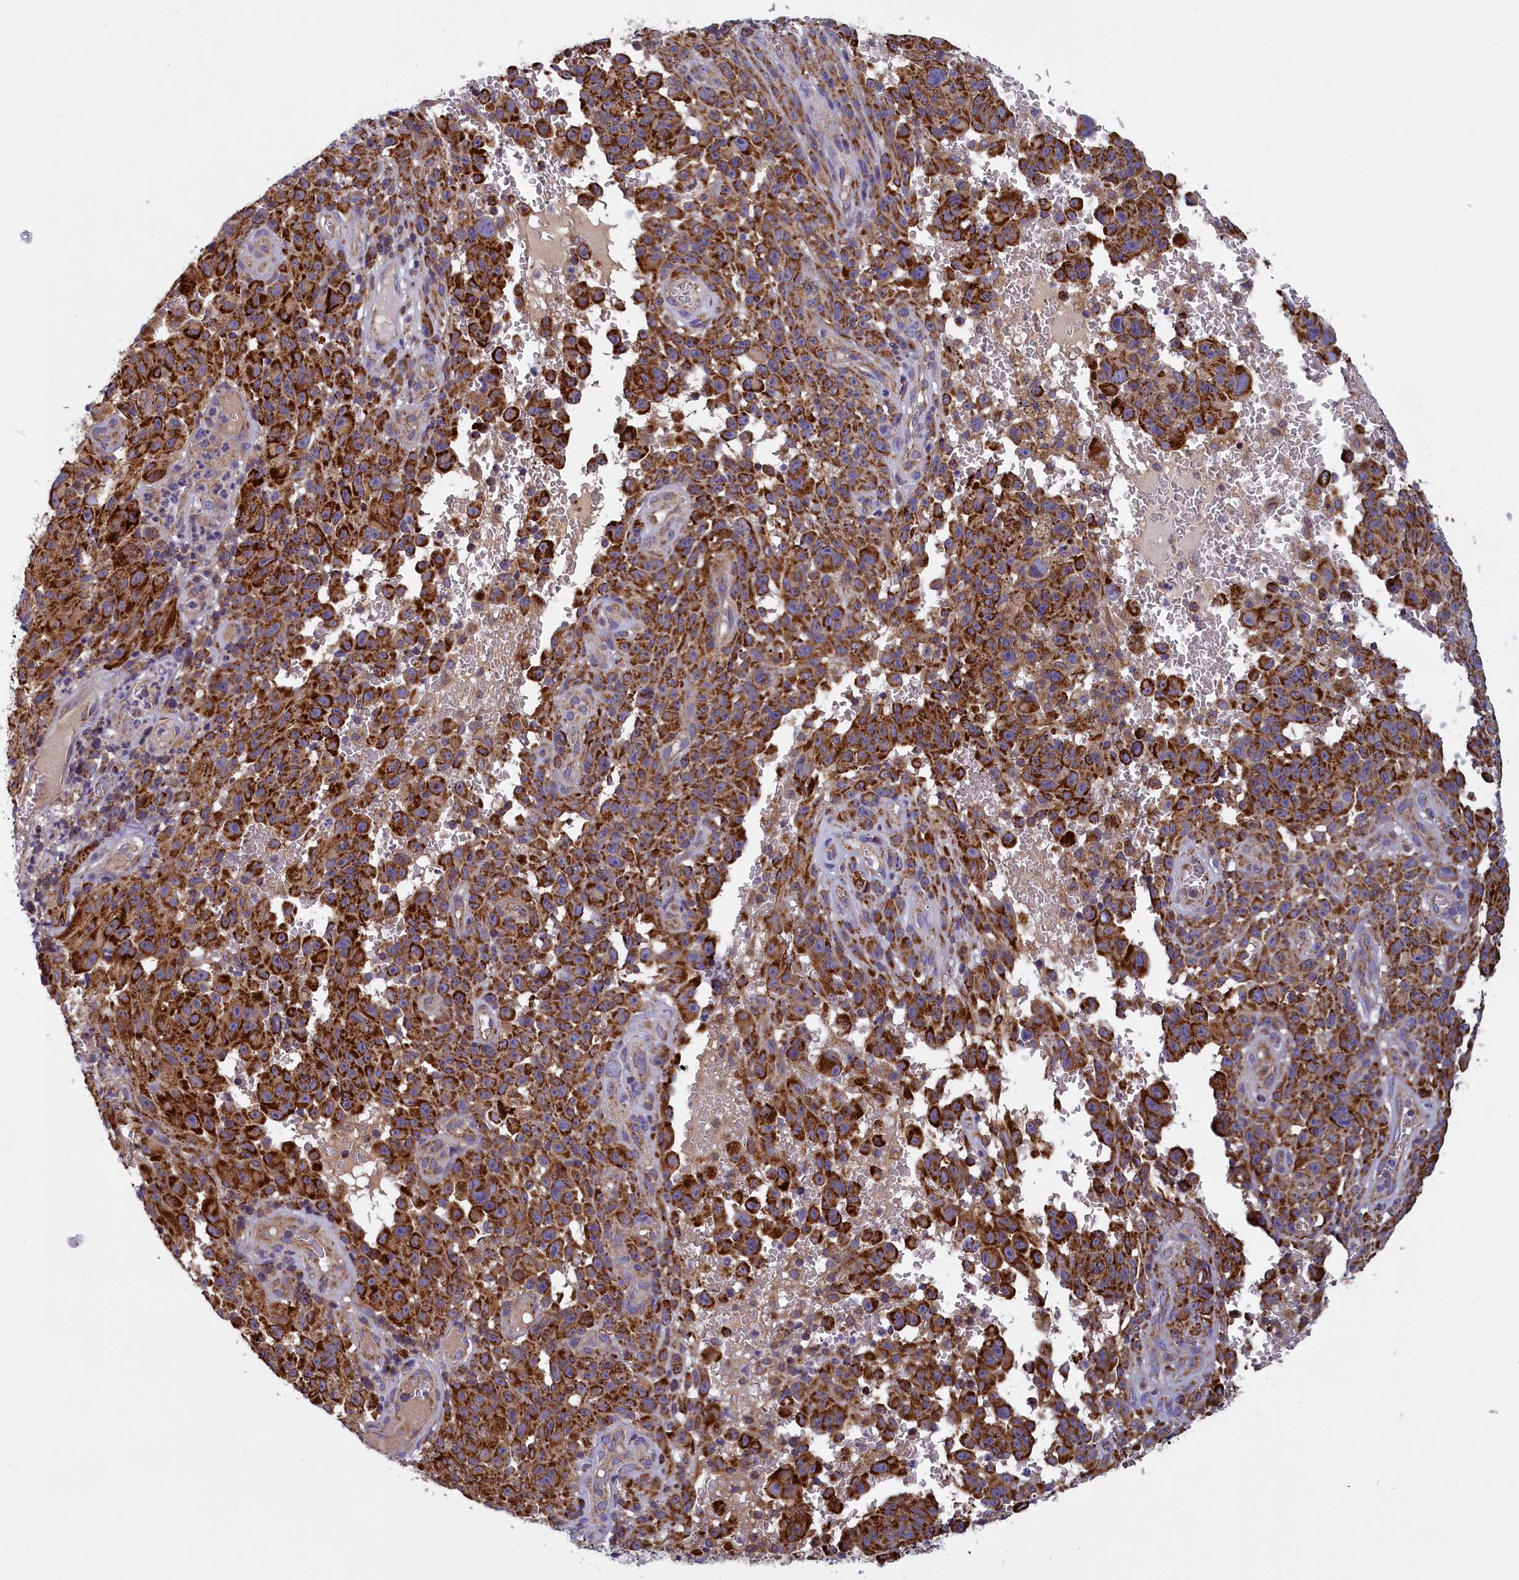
{"staining": {"intensity": "strong", "quantity": ">75%", "location": "cytoplasmic/membranous"}, "tissue": "melanoma", "cell_type": "Tumor cells", "image_type": "cancer", "snomed": [{"axis": "morphology", "description": "Malignant melanoma, NOS"}, {"axis": "topography", "description": "Skin"}], "caption": "There is high levels of strong cytoplasmic/membranous positivity in tumor cells of melanoma, as demonstrated by immunohistochemical staining (brown color).", "gene": "IFT122", "patient": {"sex": "female", "age": 82}}